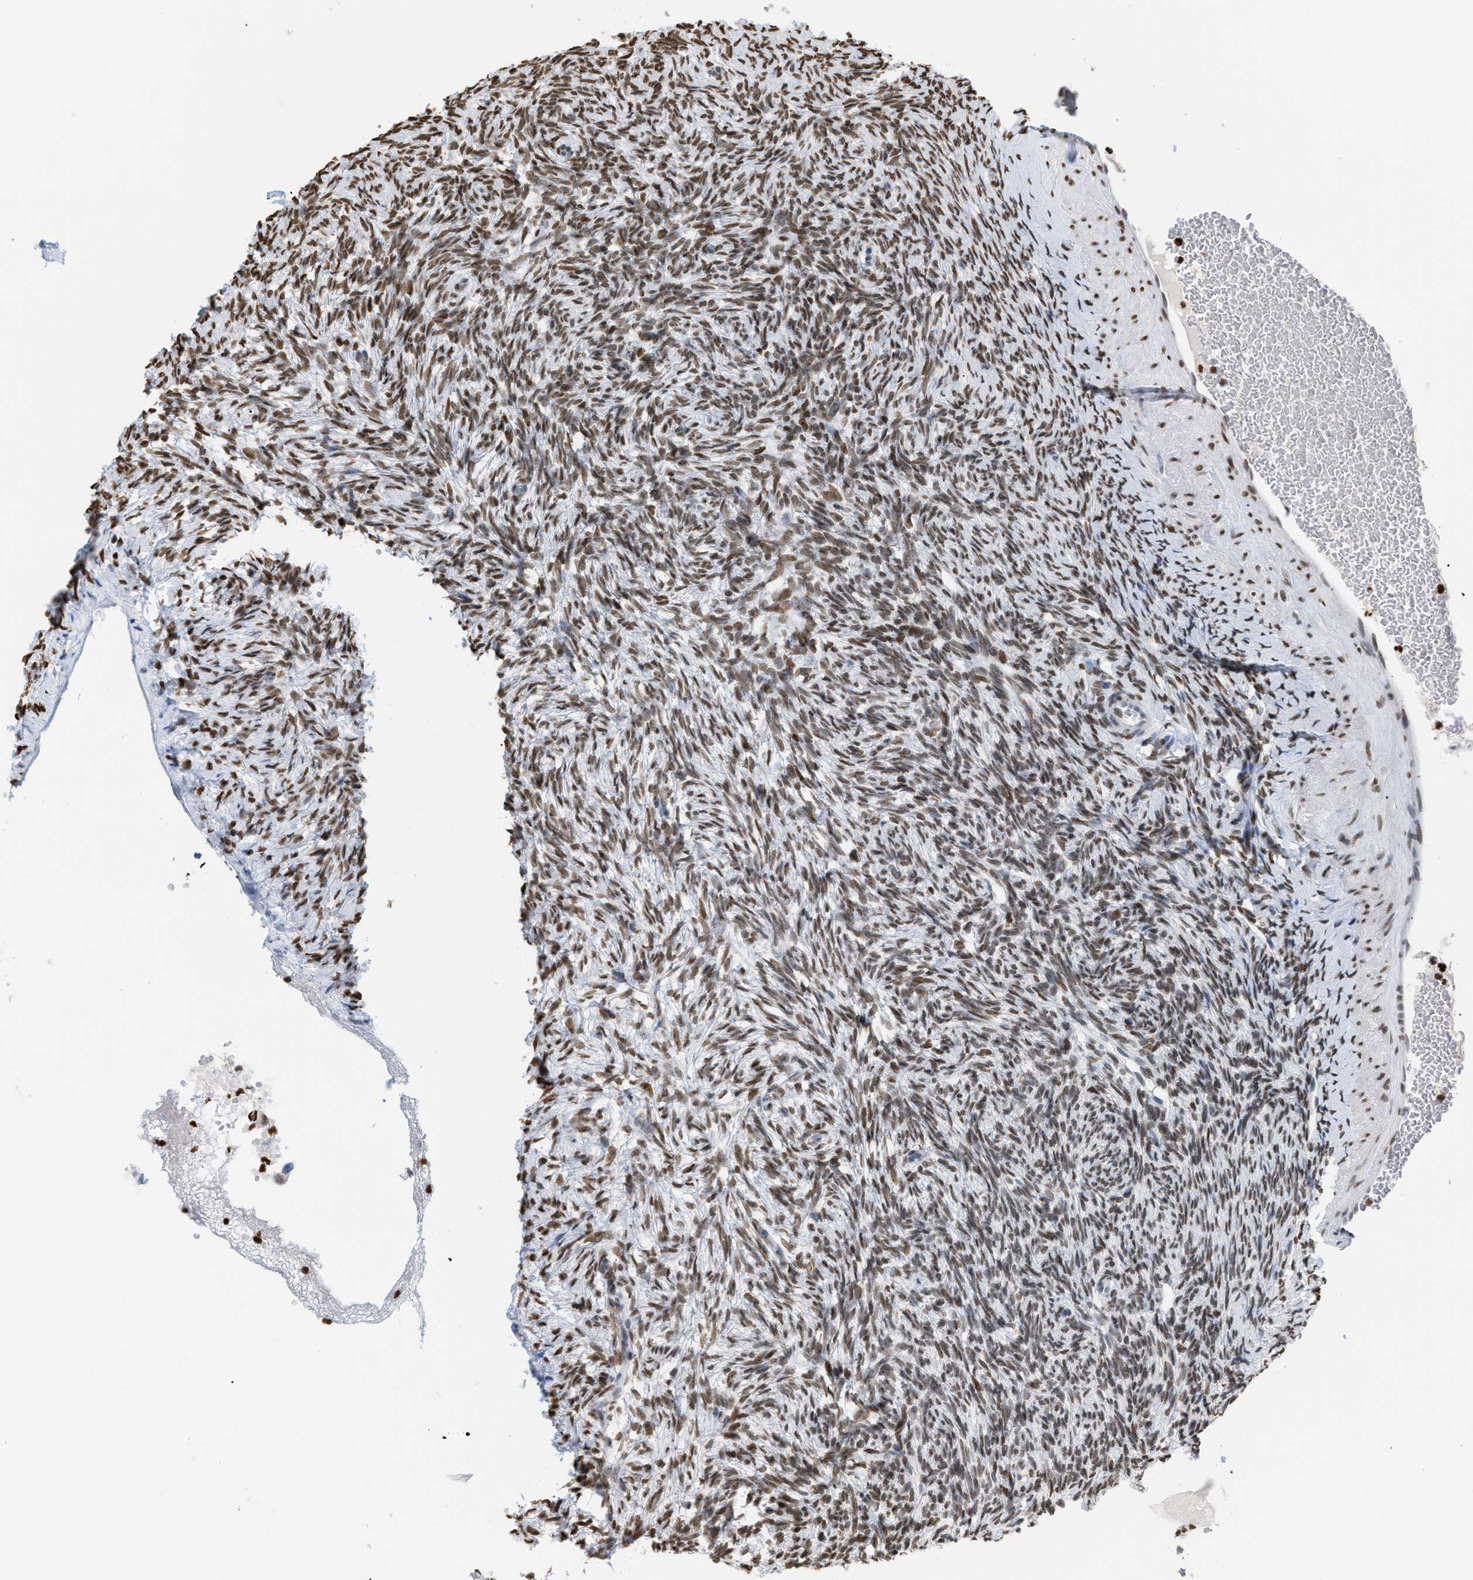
{"staining": {"intensity": "moderate", "quantity": ">75%", "location": "nuclear"}, "tissue": "ovary", "cell_type": "Ovarian stroma cells", "image_type": "normal", "snomed": [{"axis": "morphology", "description": "Normal tissue, NOS"}, {"axis": "topography", "description": "Ovary"}], "caption": "Moderate nuclear staining for a protein is identified in approximately >75% of ovarian stroma cells of normal ovary using immunohistochemistry (IHC).", "gene": "HMGN2", "patient": {"sex": "female", "age": 33}}